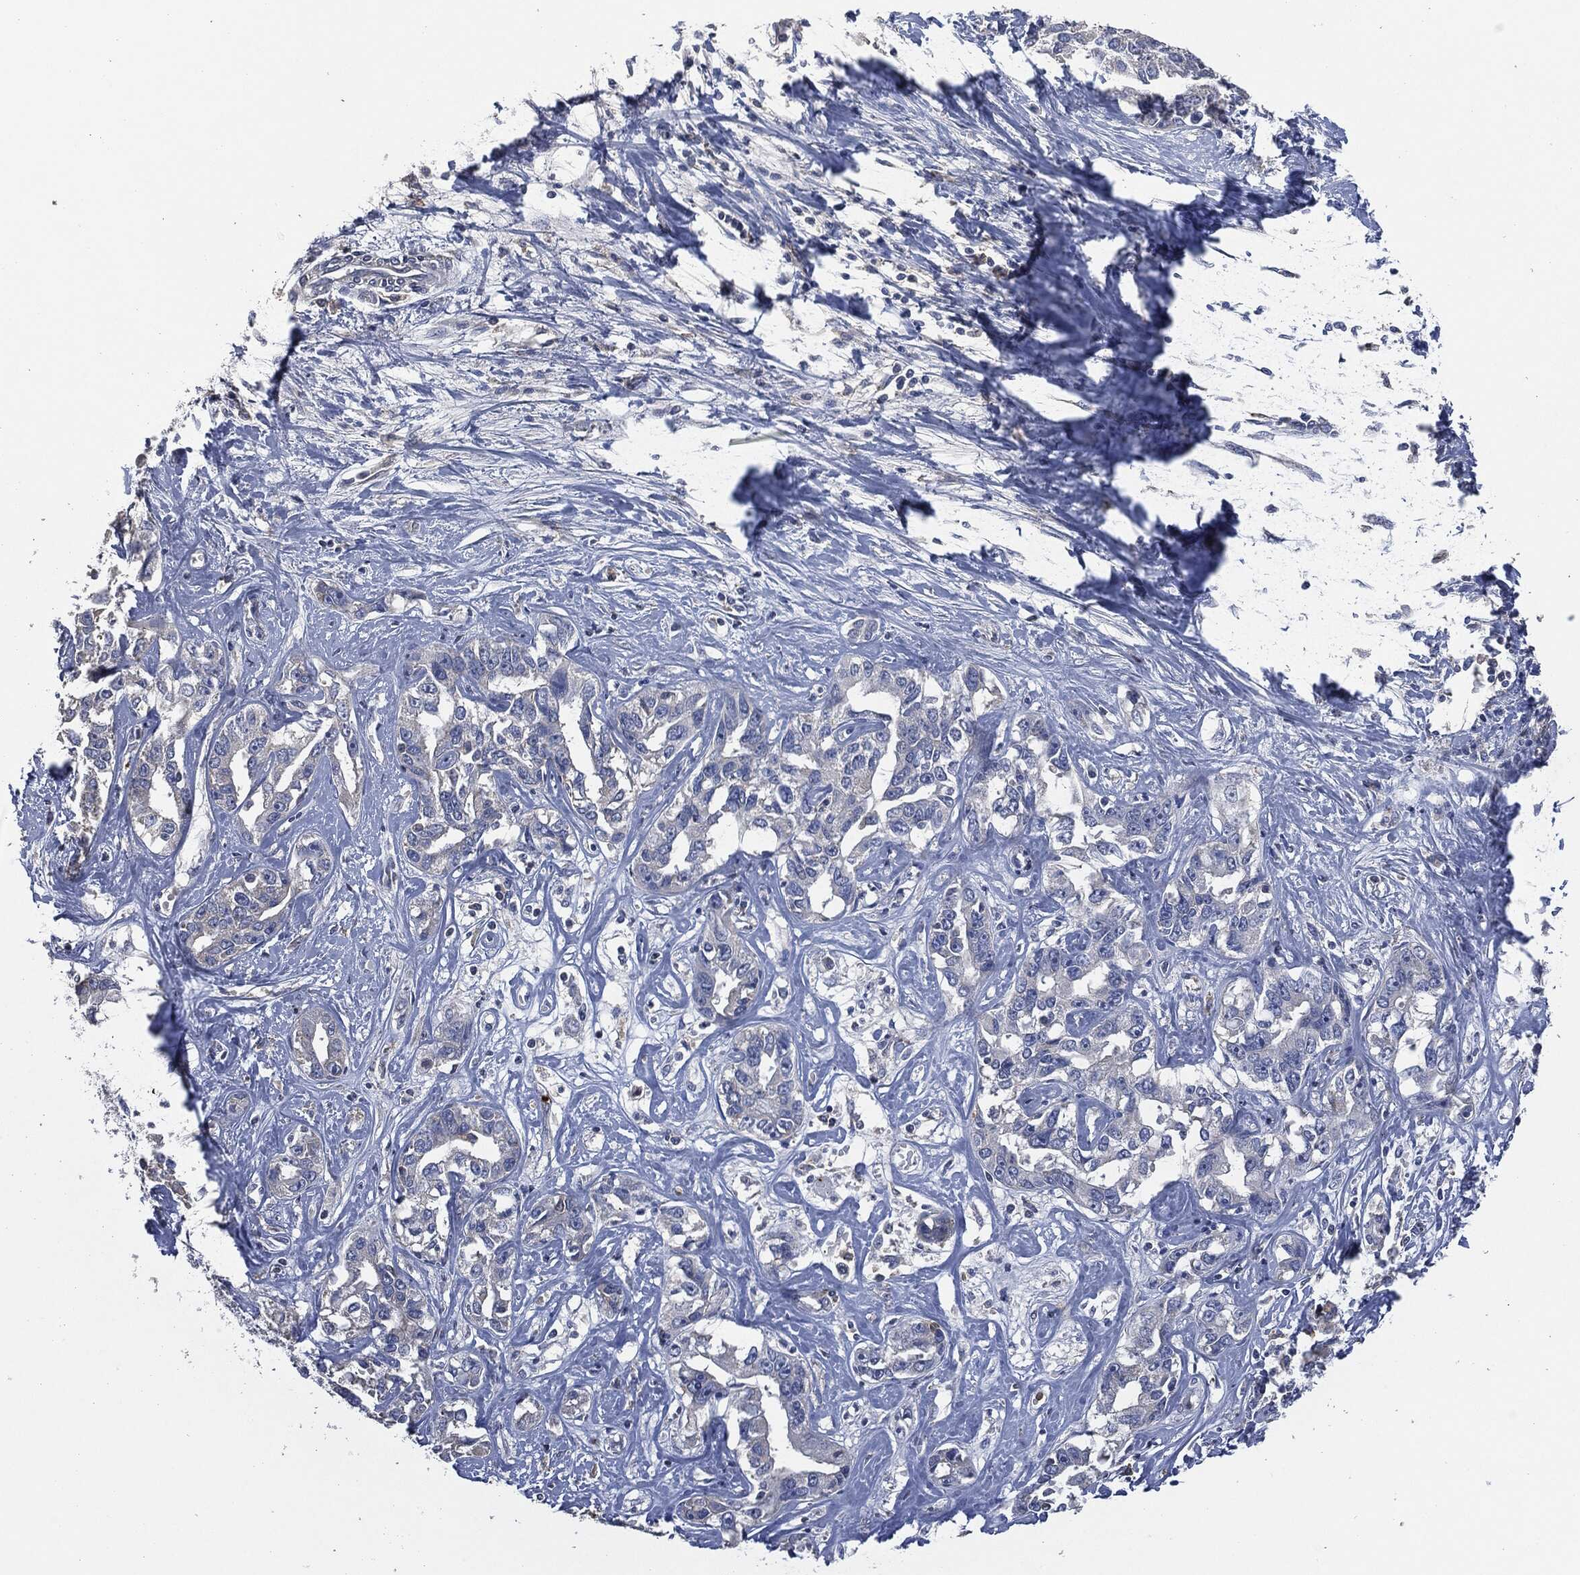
{"staining": {"intensity": "negative", "quantity": "none", "location": "none"}, "tissue": "liver cancer", "cell_type": "Tumor cells", "image_type": "cancer", "snomed": [{"axis": "morphology", "description": "Cholangiocarcinoma"}, {"axis": "topography", "description": "Liver"}], "caption": "This is an IHC histopathology image of liver cholangiocarcinoma. There is no expression in tumor cells.", "gene": "CD33", "patient": {"sex": "male", "age": 59}}